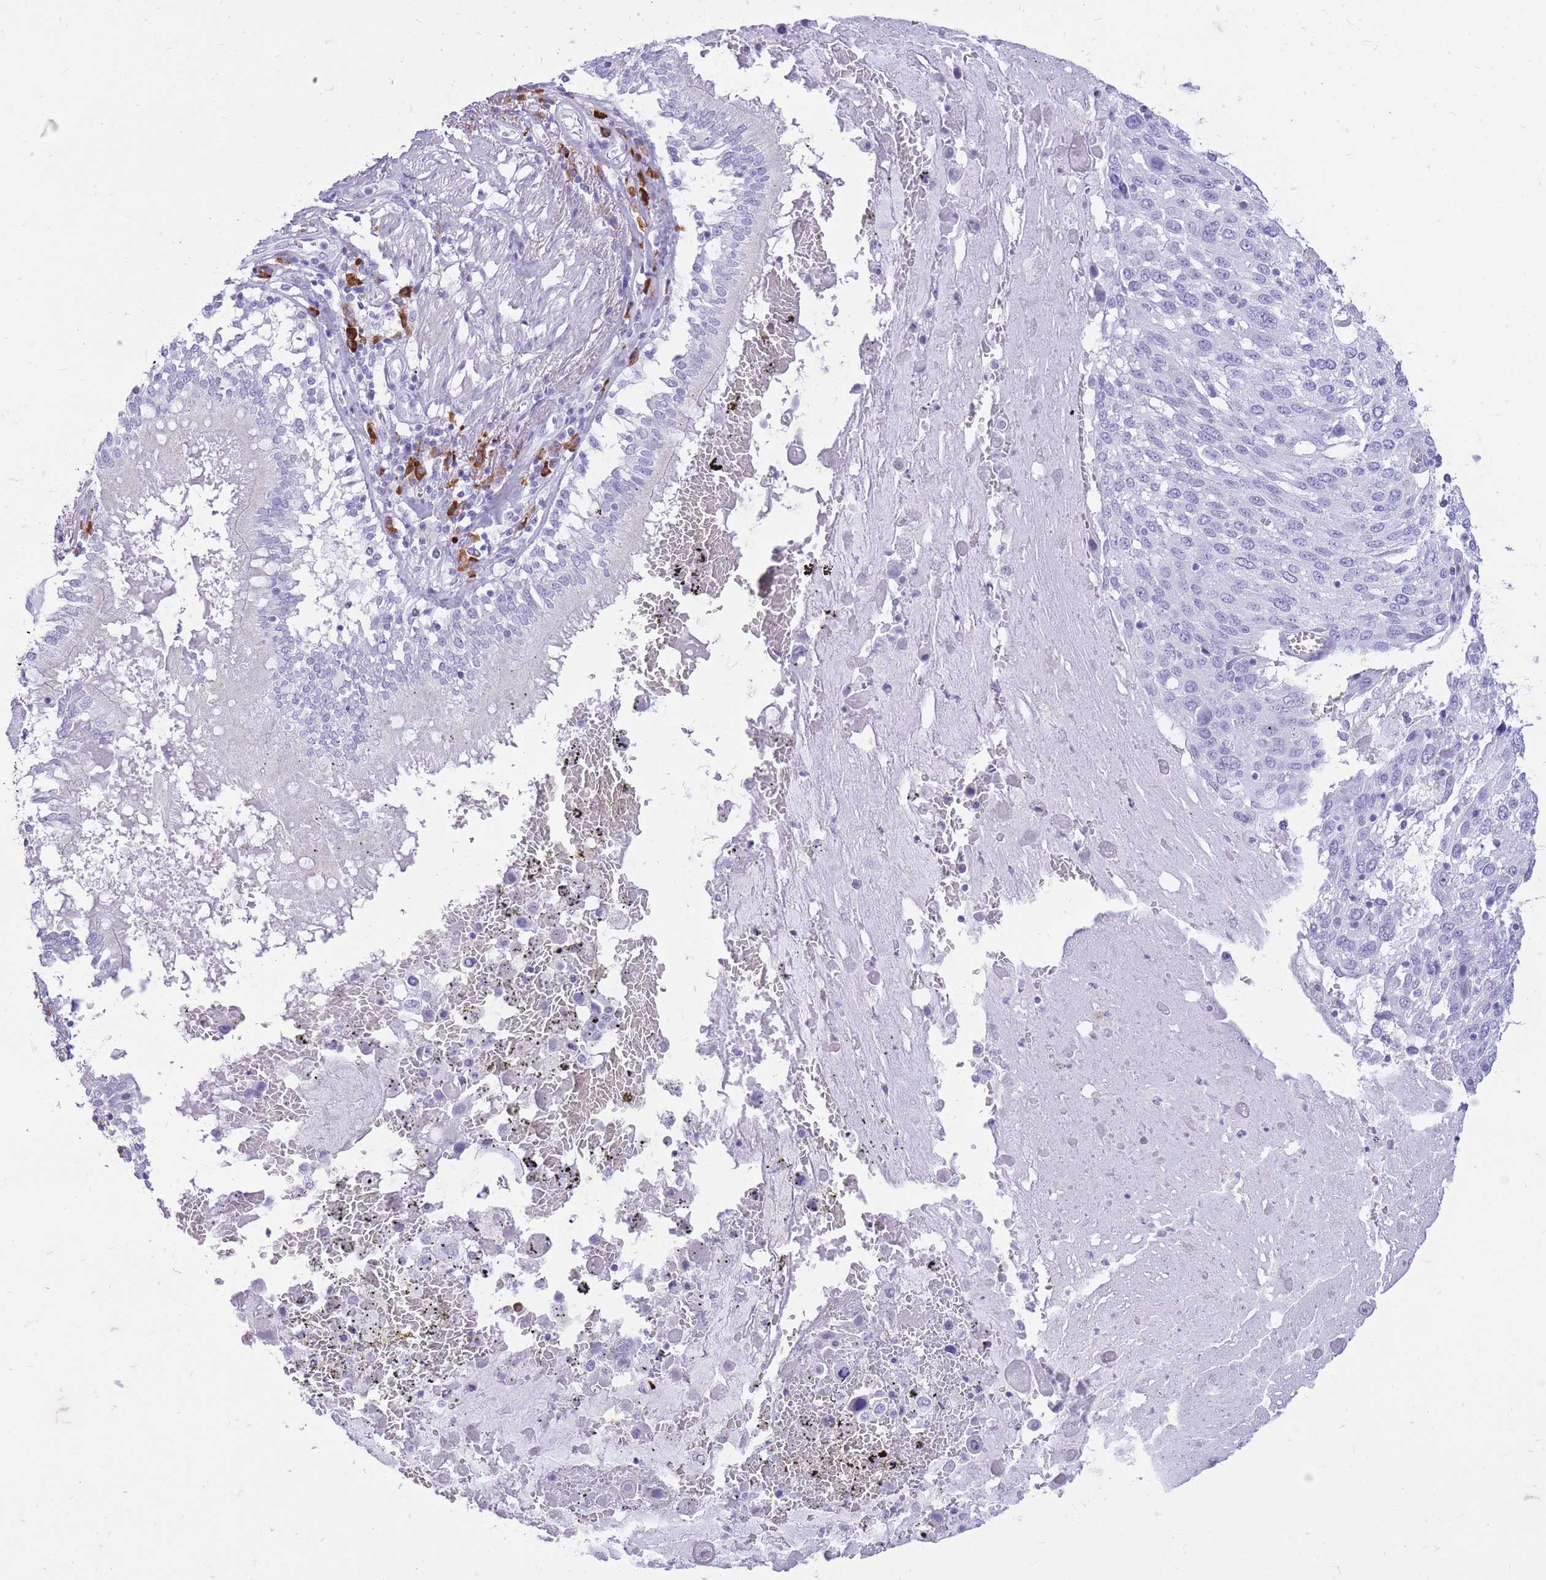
{"staining": {"intensity": "negative", "quantity": "none", "location": "none"}, "tissue": "lung cancer", "cell_type": "Tumor cells", "image_type": "cancer", "snomed": [{"axis": "morphology", "description": "Squamous cell carcinoma, NOS"}, {"axis": "topography", "description": "Lung"}], "caption": "Human lung cancer (squamous cell carcinoma) stained for a protein using immunohistochemistry (IHC) exhibits no expression in tumor cells.", "gene": "ZFP37", "patient": {"sex": "male", "age": 65}}